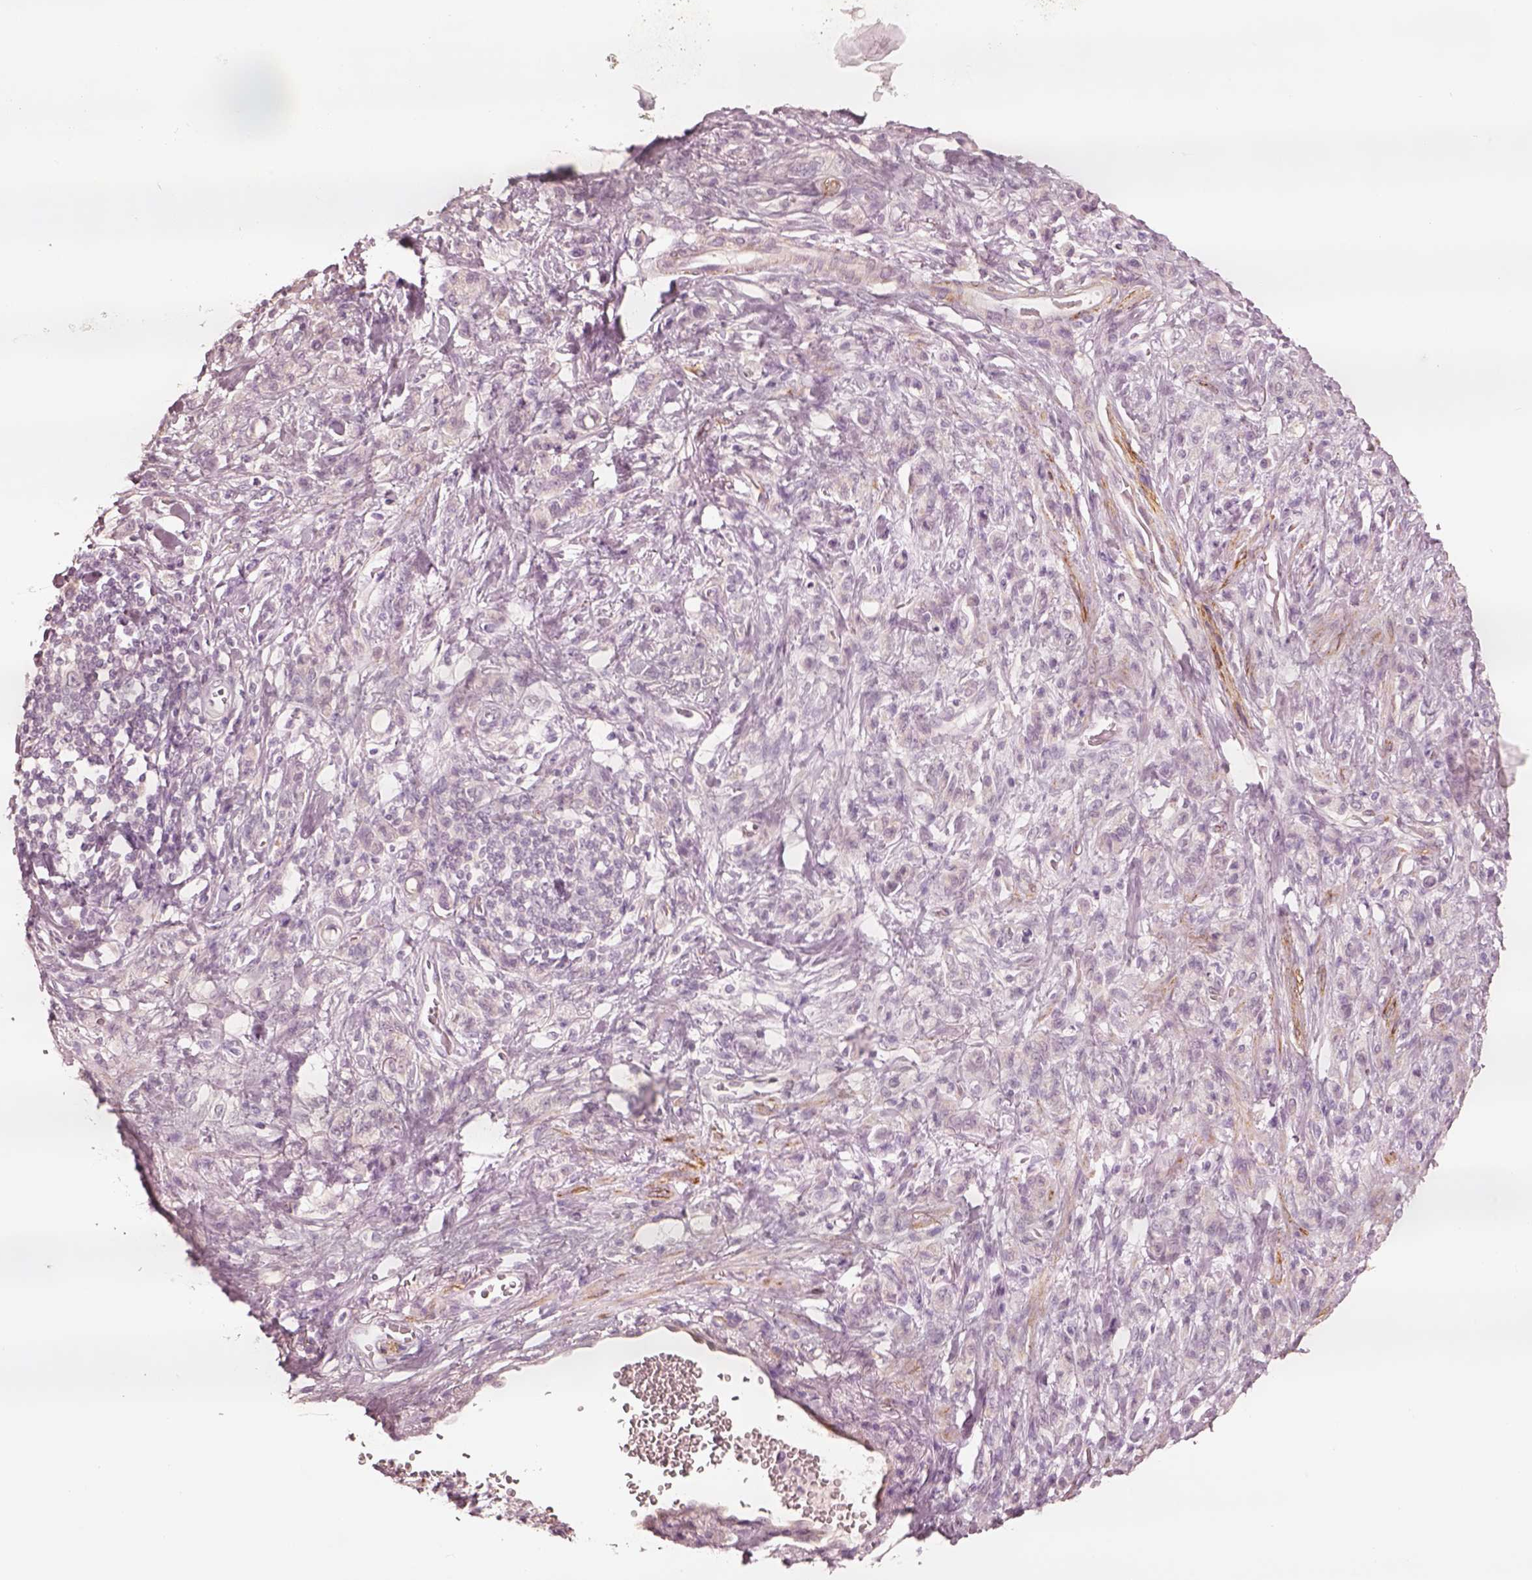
{"staining": {"intensity": "negative", "quantity": "none", "location": "none"}, "tissue": "stomach cancer", "cell_type": "Tumor cells", "image_type": "cancer", "snomed": [{"axis": "morphology", "description": "Adenocarcinoma, NOS"}, {"axis": "topography", "description": "Stomach"}], "caption": "This is an immunohistochemistry histopathology image of stomach cancer (adenocarcinoma). There is no staining in tumor cells.", "gene": "DNAAF9", "patient": {"sex": "male", "age": 77}}